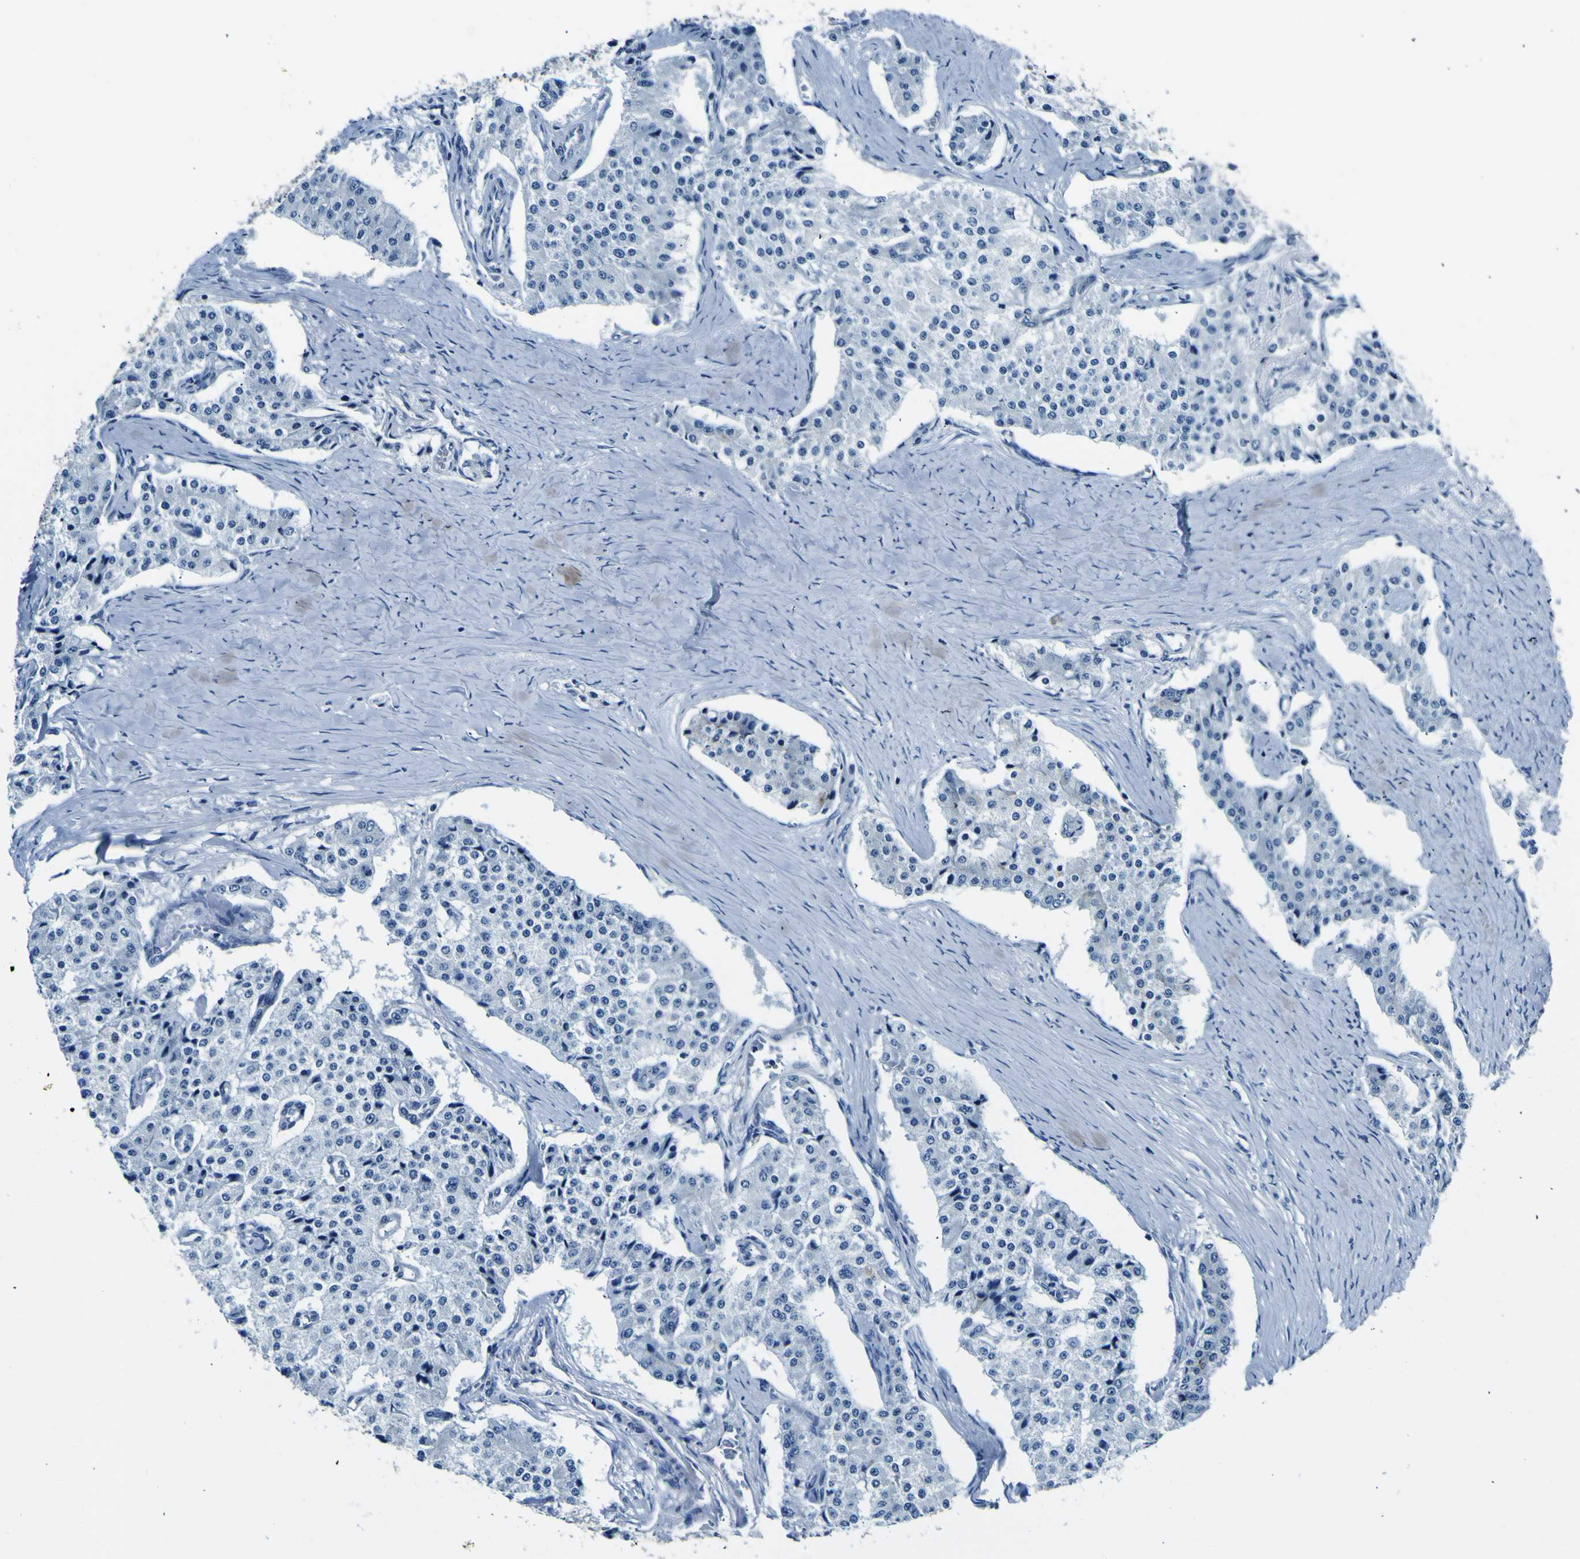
{"staining": {"intensity": "negative", "quantity": "none", "location": "none"}, "tissue": "carcinoid", "cell_type": "Tumor cells", "image_type": "cancer", "snomed": [{"axis": "morphology", "description": "Carcinoid, malignant, NOS"}, {"axis": "topography", "description": "Colon"}], "caption": "An immunohistochemistry (IHC) histopathology image of carcinoid is shown. There is no staining in tumor cells of carcinoid. (Immunohistochemistry, brightfield microscopy, high magnification).", "gene": "ADGRA2", "patient": {"sex": "female", "age": 52}}